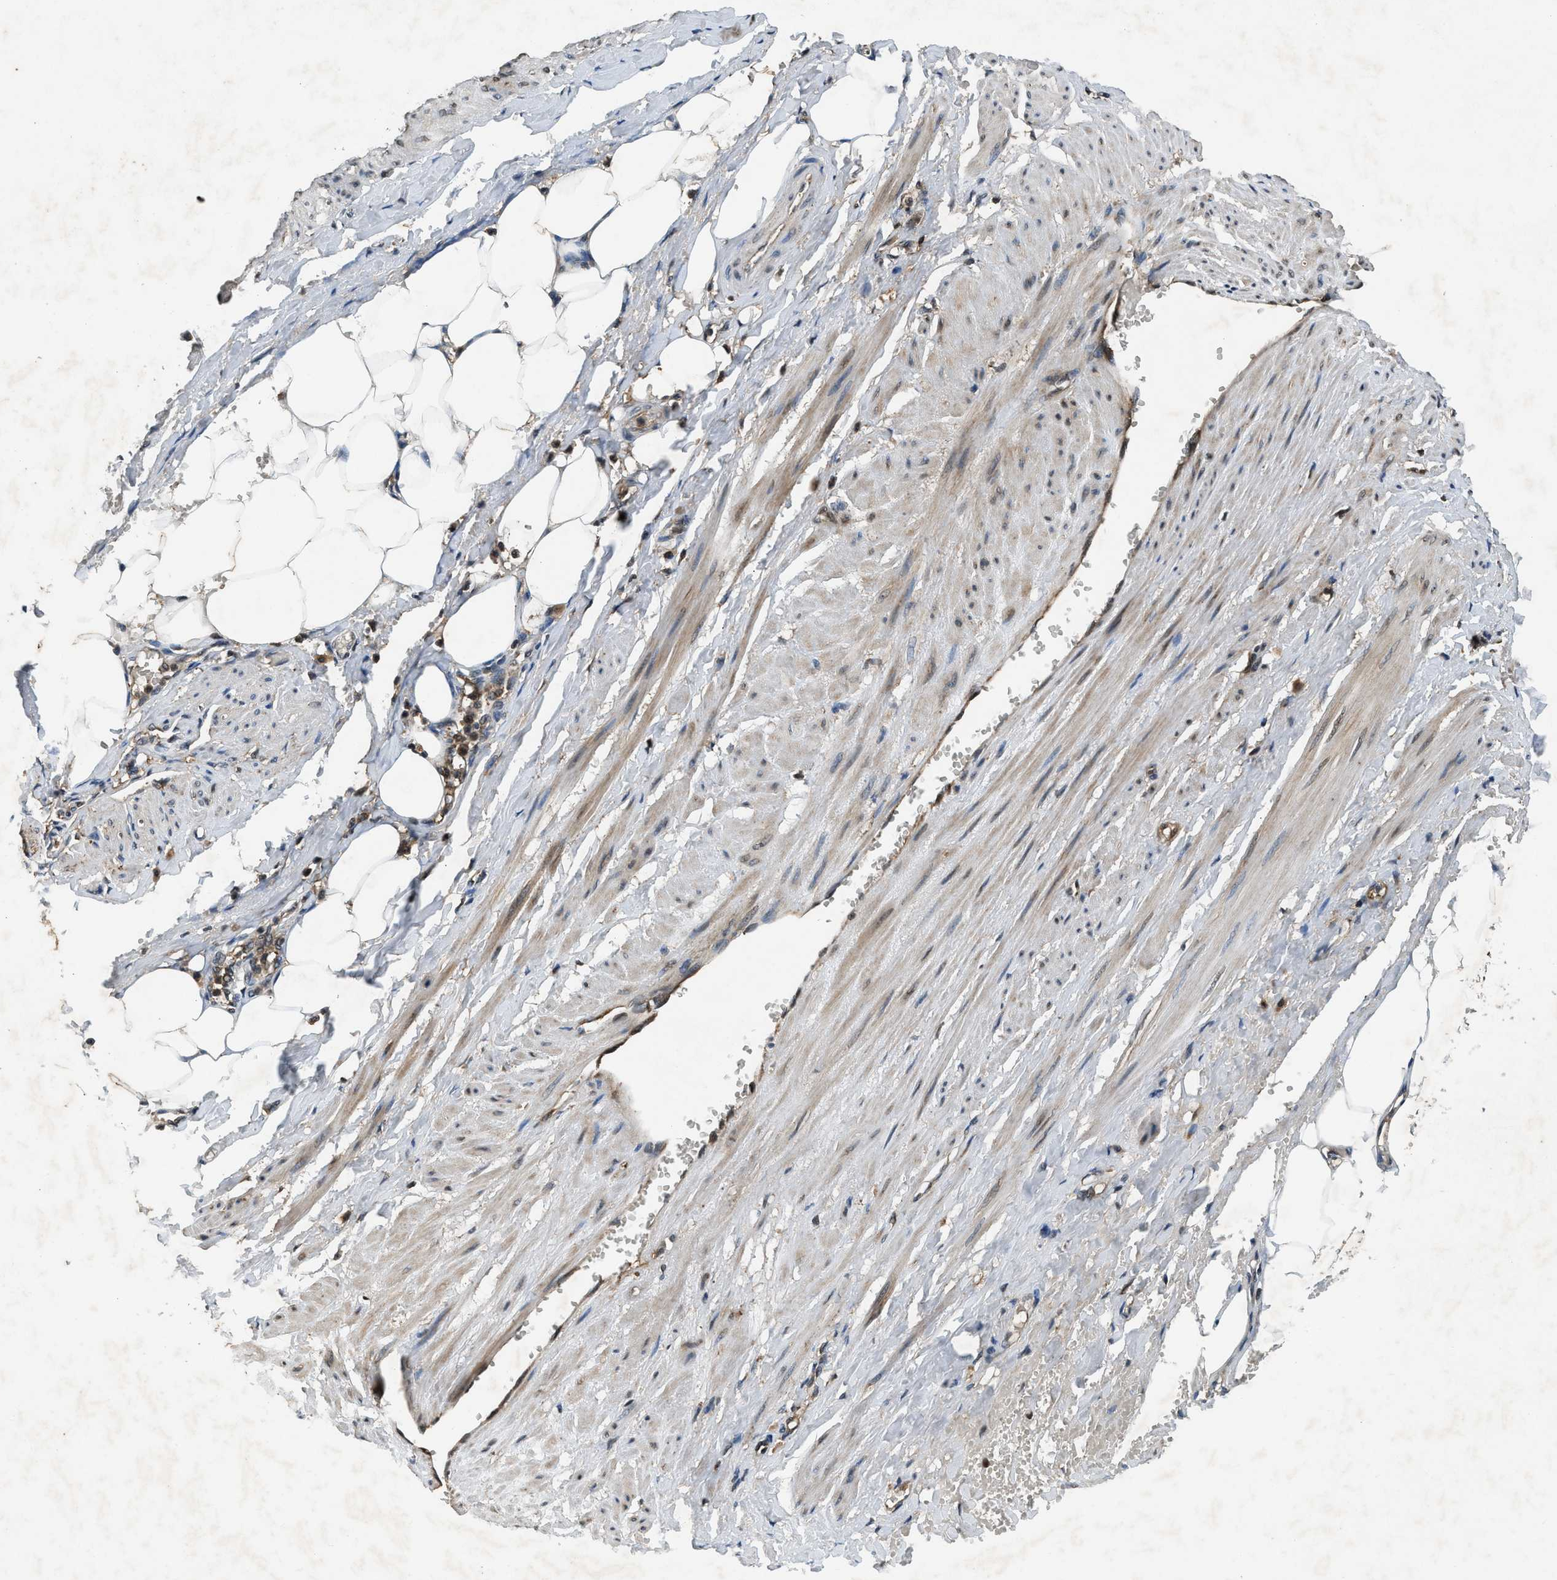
{"staining": {"intensity": "moderate", "quantity": "<25%", "location": "cytoplasmic/membranous"}, "tissue": "adipose tissue", "cell_type": "Adipocytes", "image_type": "normal", "snomed": [{"axis": "morphology", "description": "Normal tissue, NOS"}, {"axis": "topography", "description": "Soft tissue"}, {"axis": "topography", "description": "Vascular tissue"}], "caption": "IHC micrograph of unremarkable adipose tissue stained for a protein (brown), which demonstrates low levels of moderate cytoplasmic/membranous positivity in about <25% of adipocytes.", "gene": "RPS6KB1", "patient": {"sex": "female", "age": 35}}